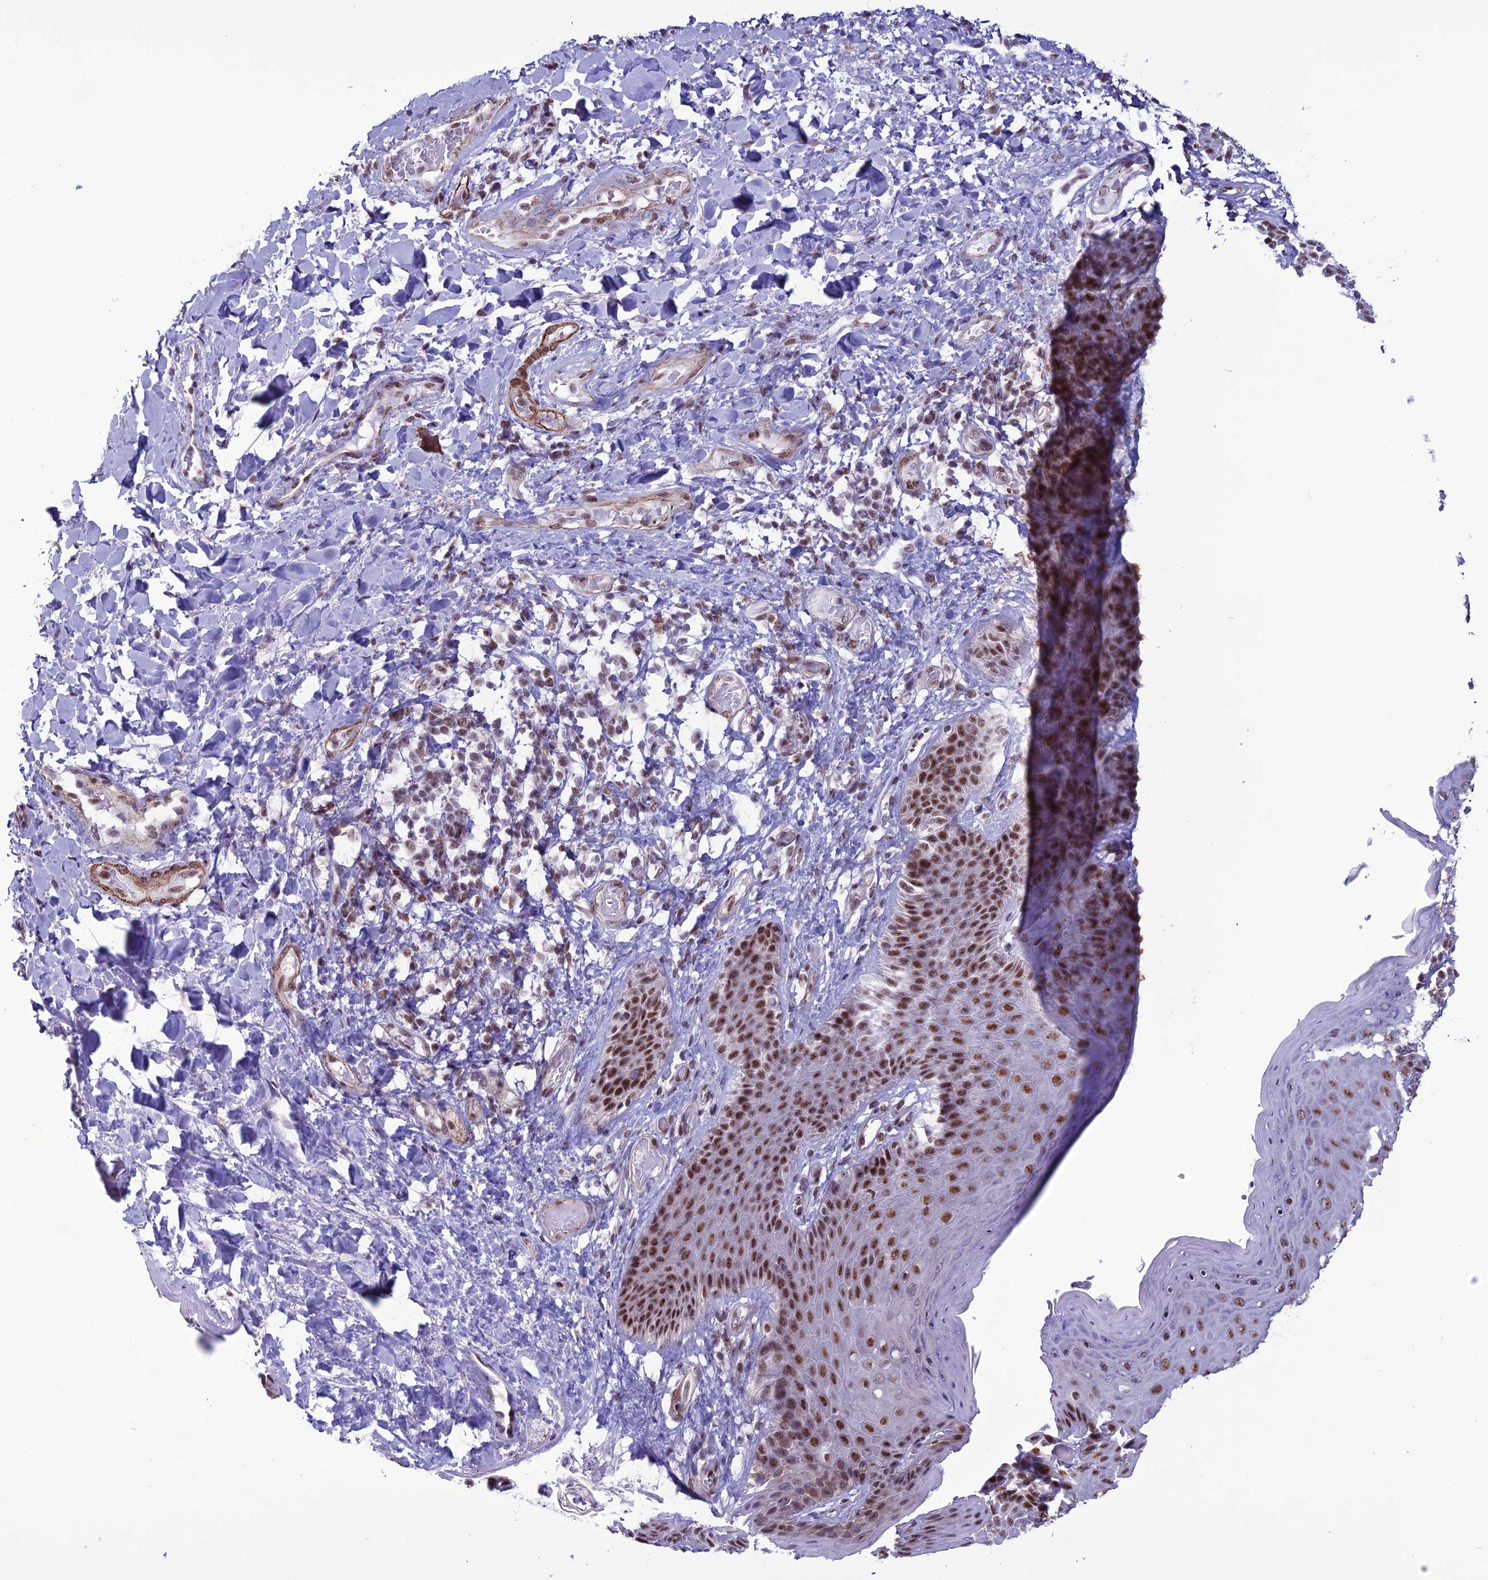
{"staining": {"intensity": "moderate", "quantity": ">75%", "location": "nuclear"}, "tissue": "skin", "cell_type": "Epidermal cells", "image_type": "normal", "snomed": [{"axis": "morphology", "description": "Normal tissue, NOS"}, {"axis": "topography", "description": "Anal"}], "caption": "The photomicrograph demonstrates a brown stain indicating the presence of a protein in the nuclear of epidermal cells in skin.", "gene": "U2AF1", "patient": {"sex": "female", "age": 89}}